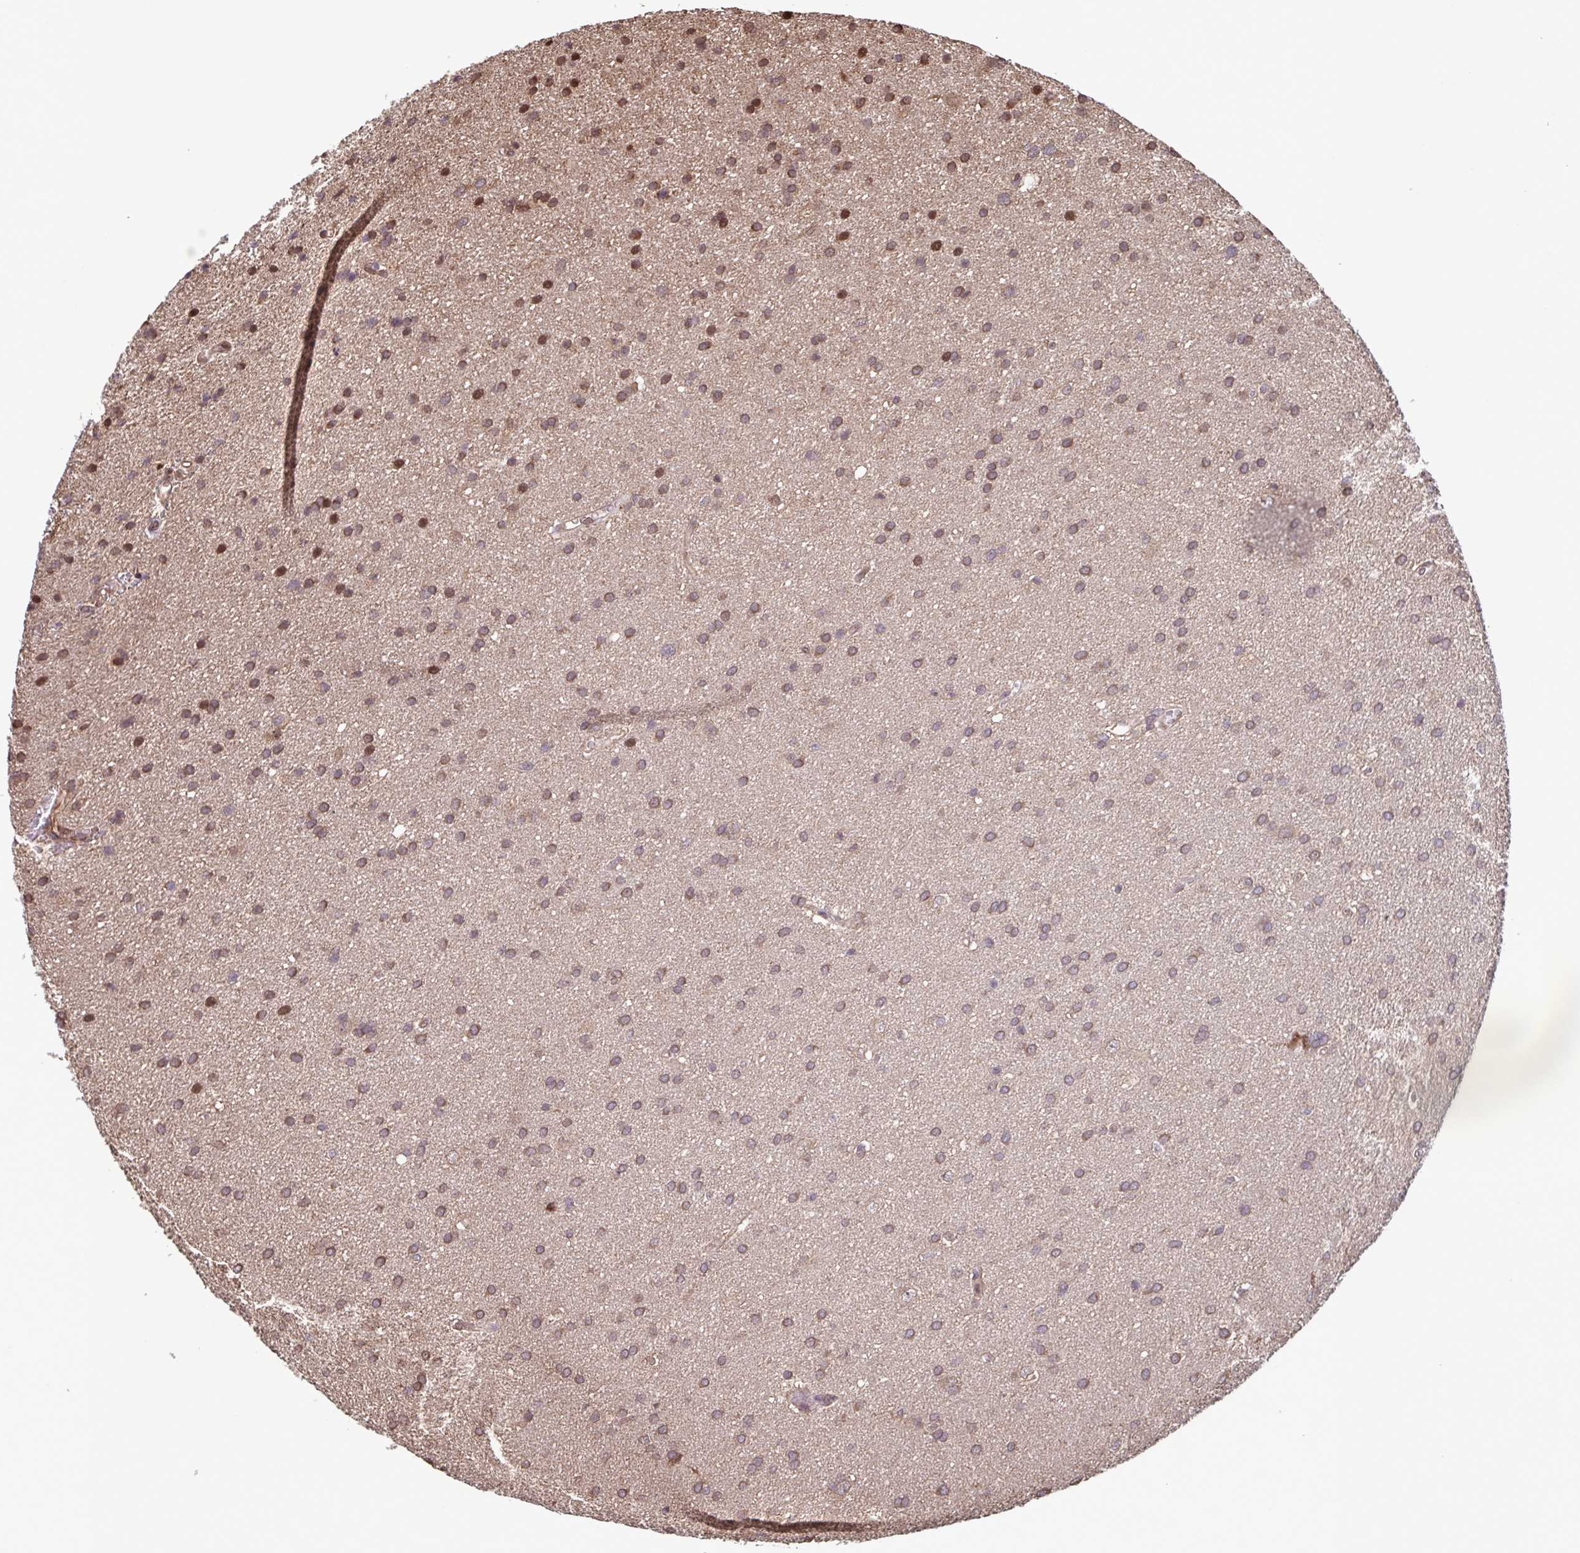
{"staining": {"intensity": "moderate", "quantity": ">75%", "location": "cytoplasmic/membranous"}, "tissue": "glioma", "cell_type": "Tumor cells", "image_type": "cancer", "snomed": [{"axis": "morphology", "description": "Glioma, malignant, Low grade"}, {"axis": "topography", "description": "Brain"}], "caption": "Glioma tissue displays moderate cytoplasmic/membranous staining in approximately >75% of tumor cells, visualized by immunohistochemistry. The staining was performed using DAB (3,3'-diaminobenzidine), with brown indicating positive protein expression. Nuclei are stained blue with hematoxylin.", "gene": "SEC63", "patient": {"sex": "female", "age": 54}}